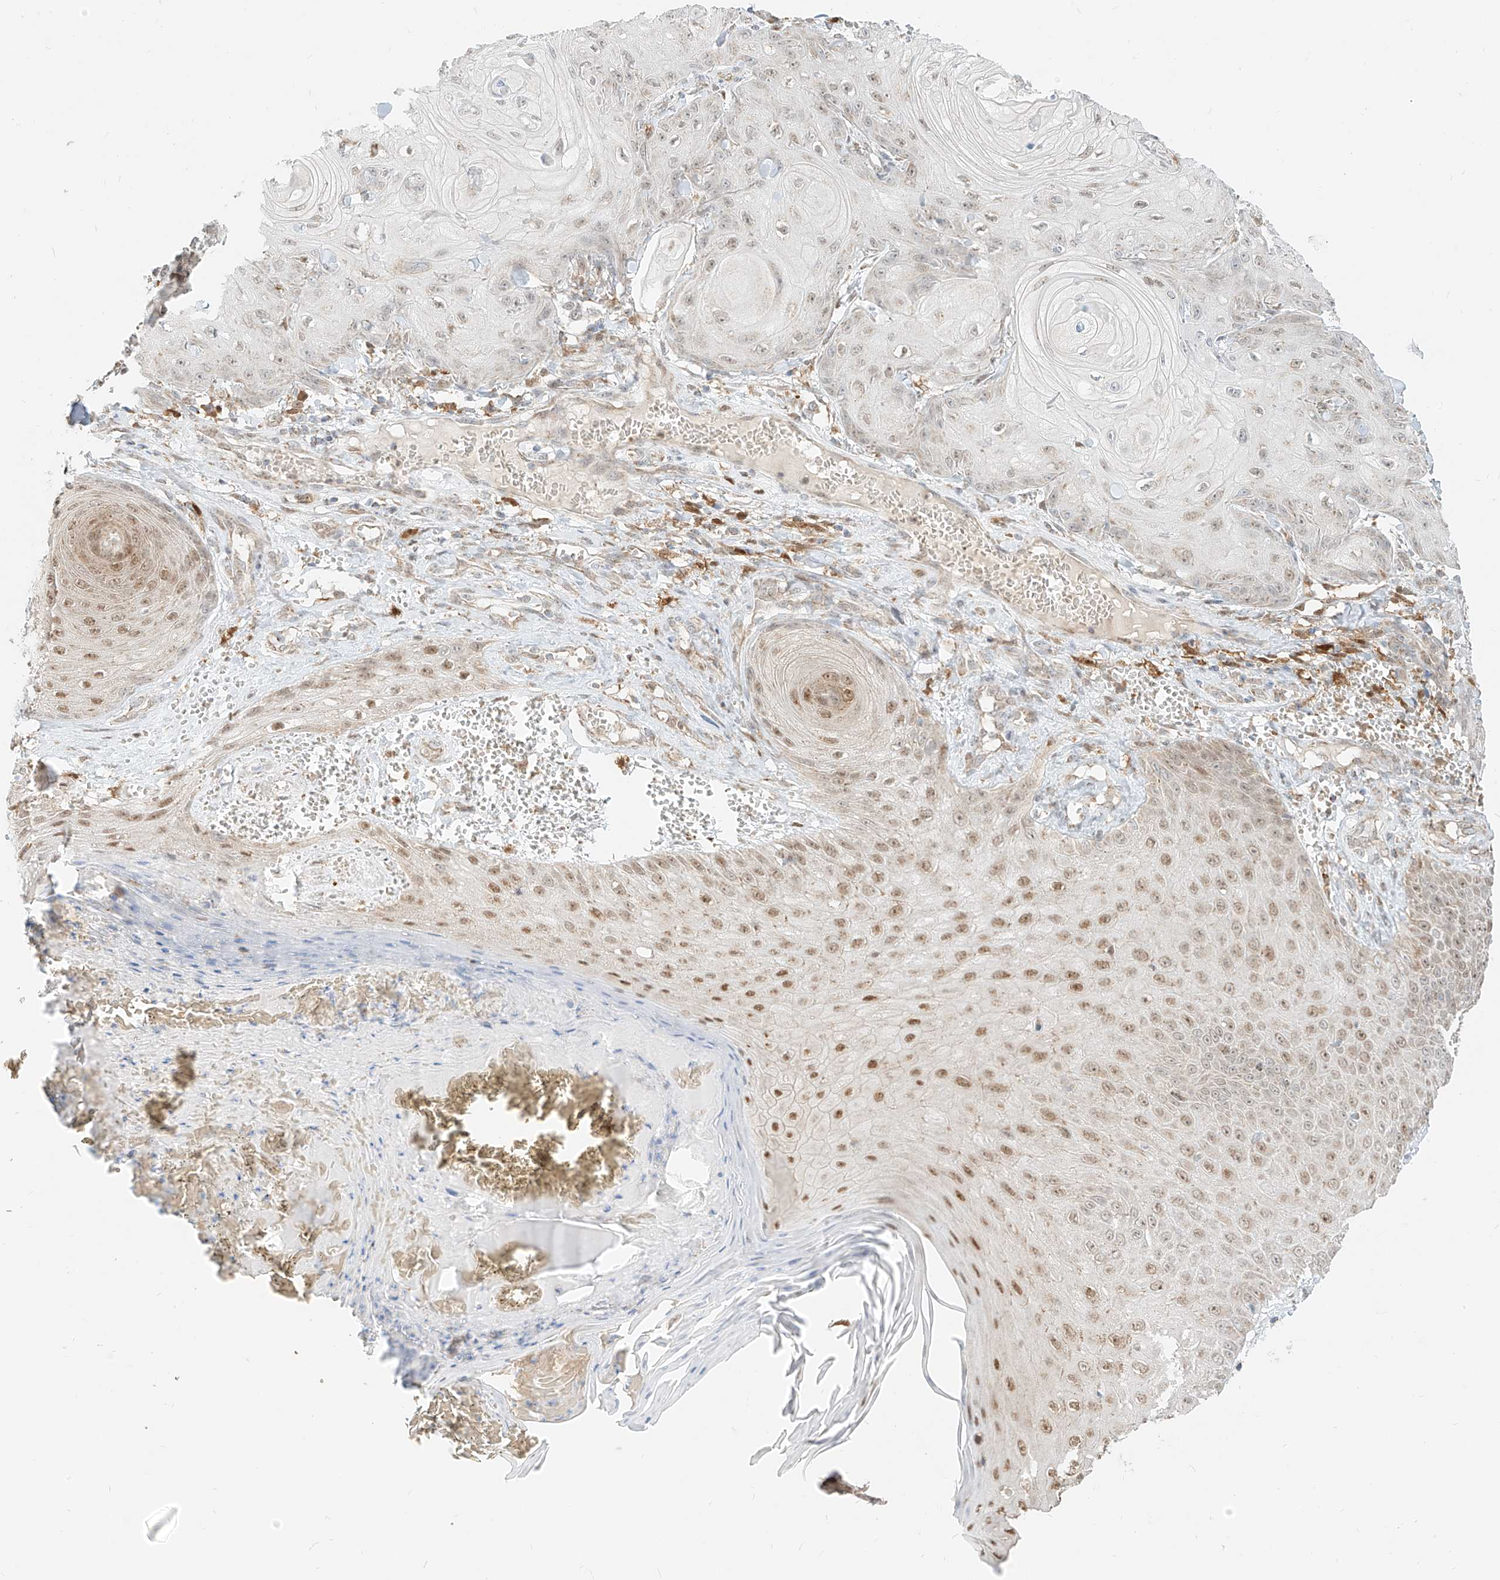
{"staining": {"intensity": "moderate", "quantity": "<25%", "location": "nuclear"}, "tissue": "skin cancer", "cell_type": "Tumor cells", "image_type": "cancer", "snomed": [{"axis": "morphology", "description": "Squamous cell carcinoma, NOS"}, {"axis": "topography", "description": "Skin"}], "caption": "Approximately <25% of tumor cells in skin cancer exhibit moderate nuclear protein staining as visualized by brown immunohistochemical staining.", "gene": "MTUS2", "patient": {"sex": "male", "age": 74}}